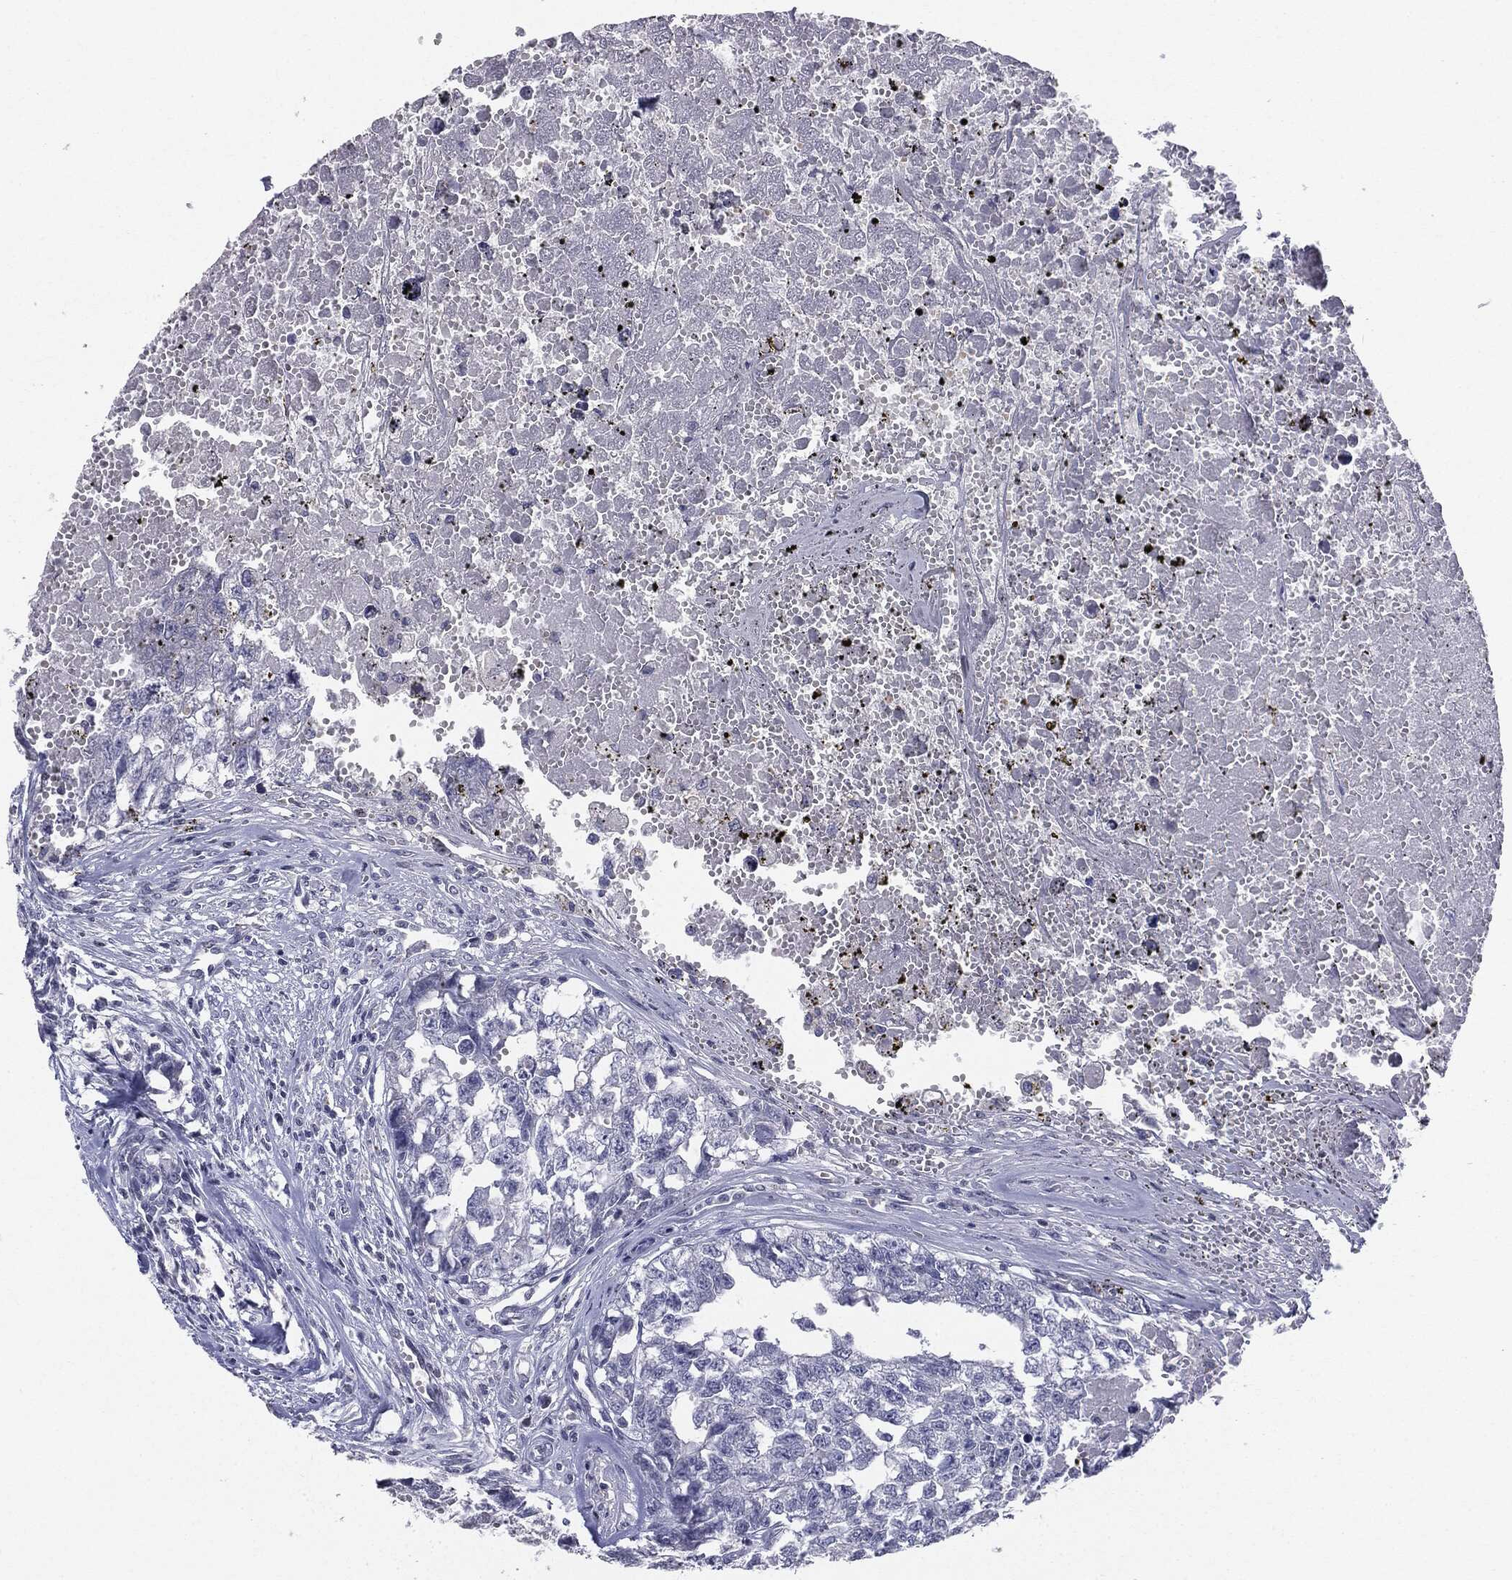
{"staining": {"intensity": "negative", "quantity": "none", "location": "none"}, "tissue": "testis cancer", "cell_type": "Tumor cells", "image_type": "cancer", "snomed": [{"axis": "morphology", "description": "Seminoma, NOS"}, {"axis": "morphology", "description": "Carcinoma, Embryonal, NOS"}, {"axis": "topography", "description": "Testis"}], "caption": "This is an IHC histopathology image of human seminoma (testis). There is no positivity in tumor cells.", "gene": "SERPINB4", "patient": {"sex": "male", "age": 22}}